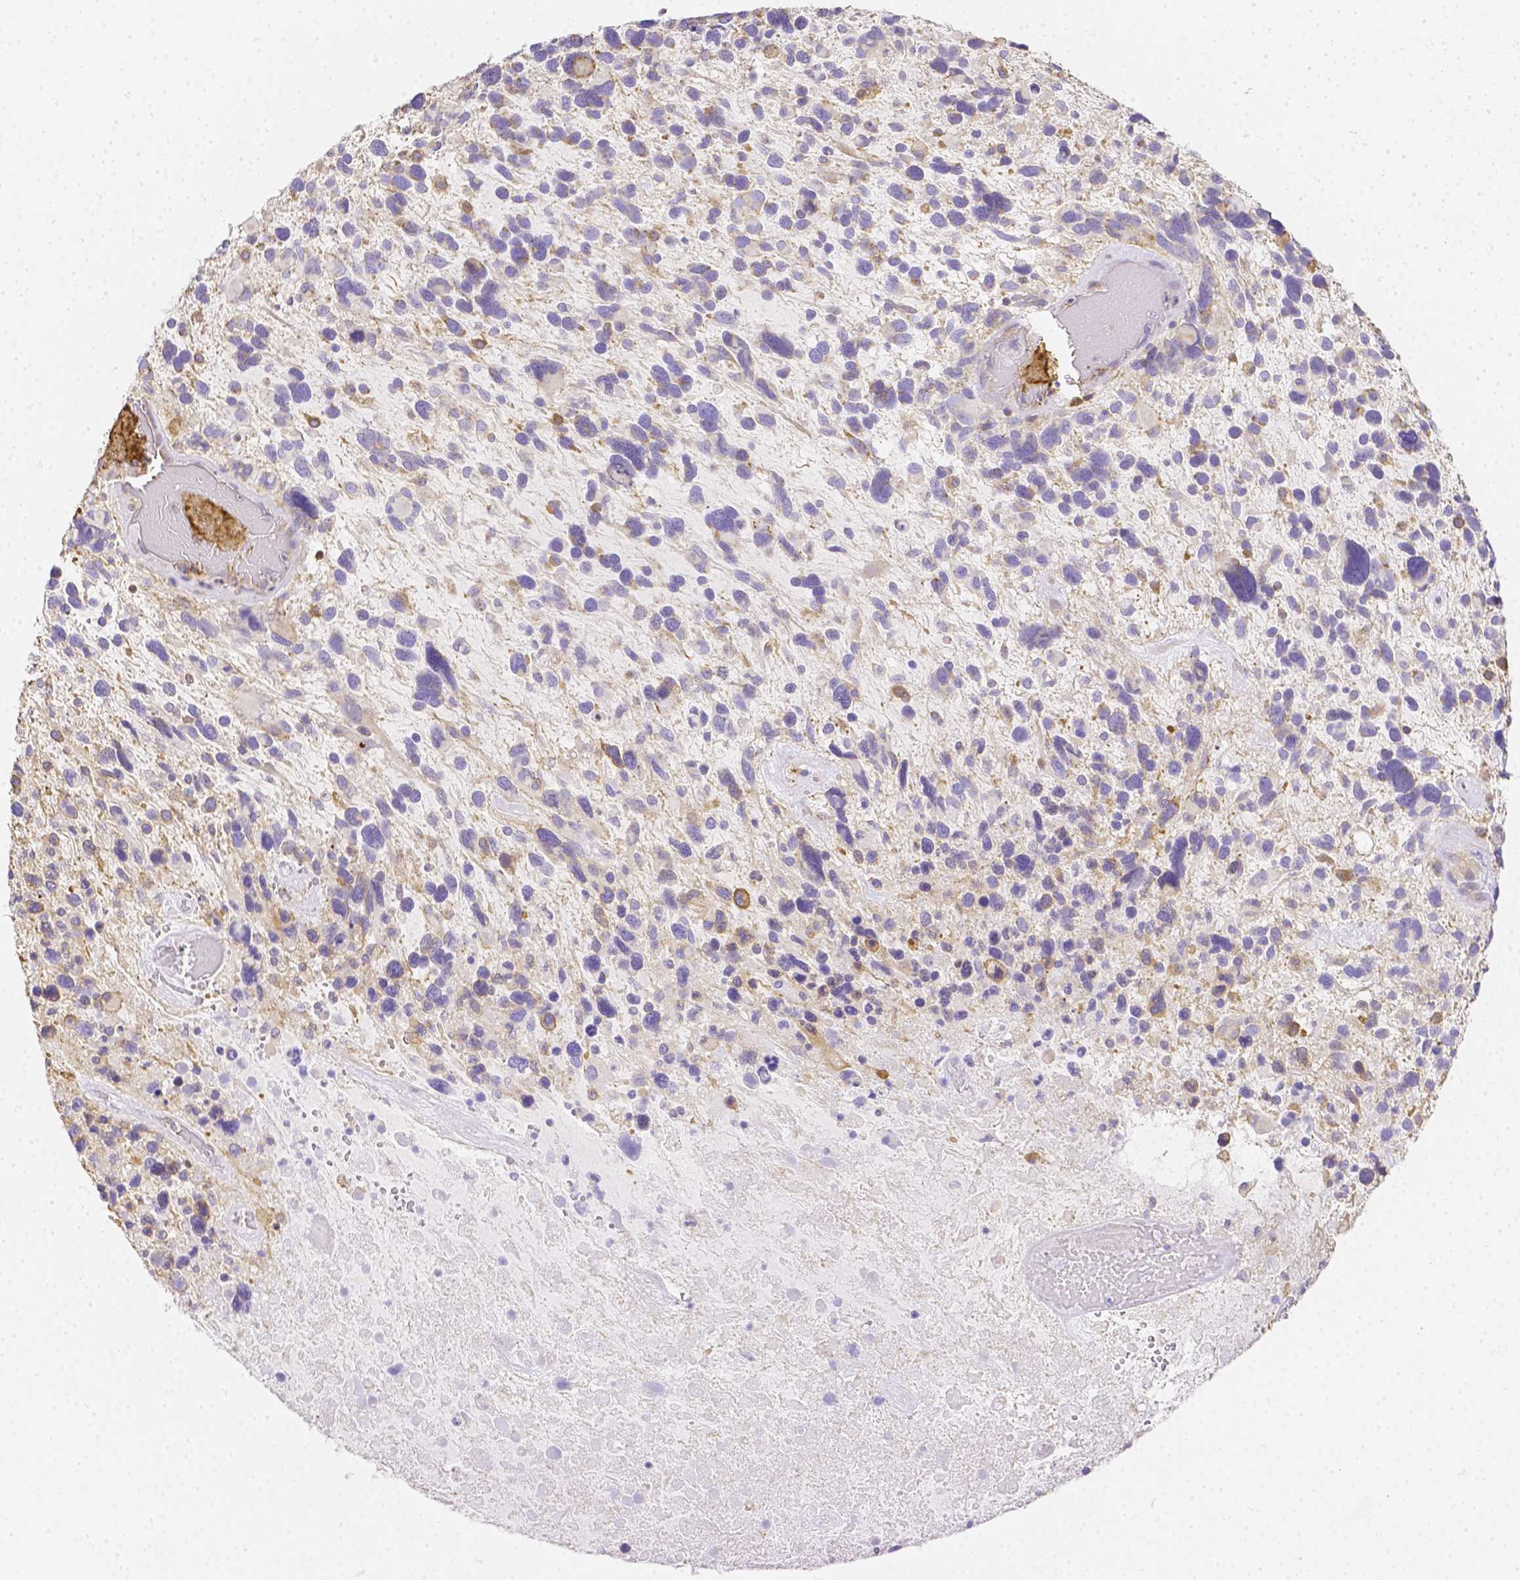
{"staining": {"intensity": "negative", "quantity": "none", "location": "none"}, "tissue": "glioma", "cell_type": "Tumor cells", "image_type": "cancer", "snomed": [{"axis": "morphology", "description": "Glioma, malignant, High grade"}, {"axis": "topography", "description": "Brain"}], "caption": "Malignant high-grade glioma was stained to show a protein in brown. There is no significant positivity in tumor cells.", "gene": "ASAH2", "patient": {"sex": "male", "age": 49}}